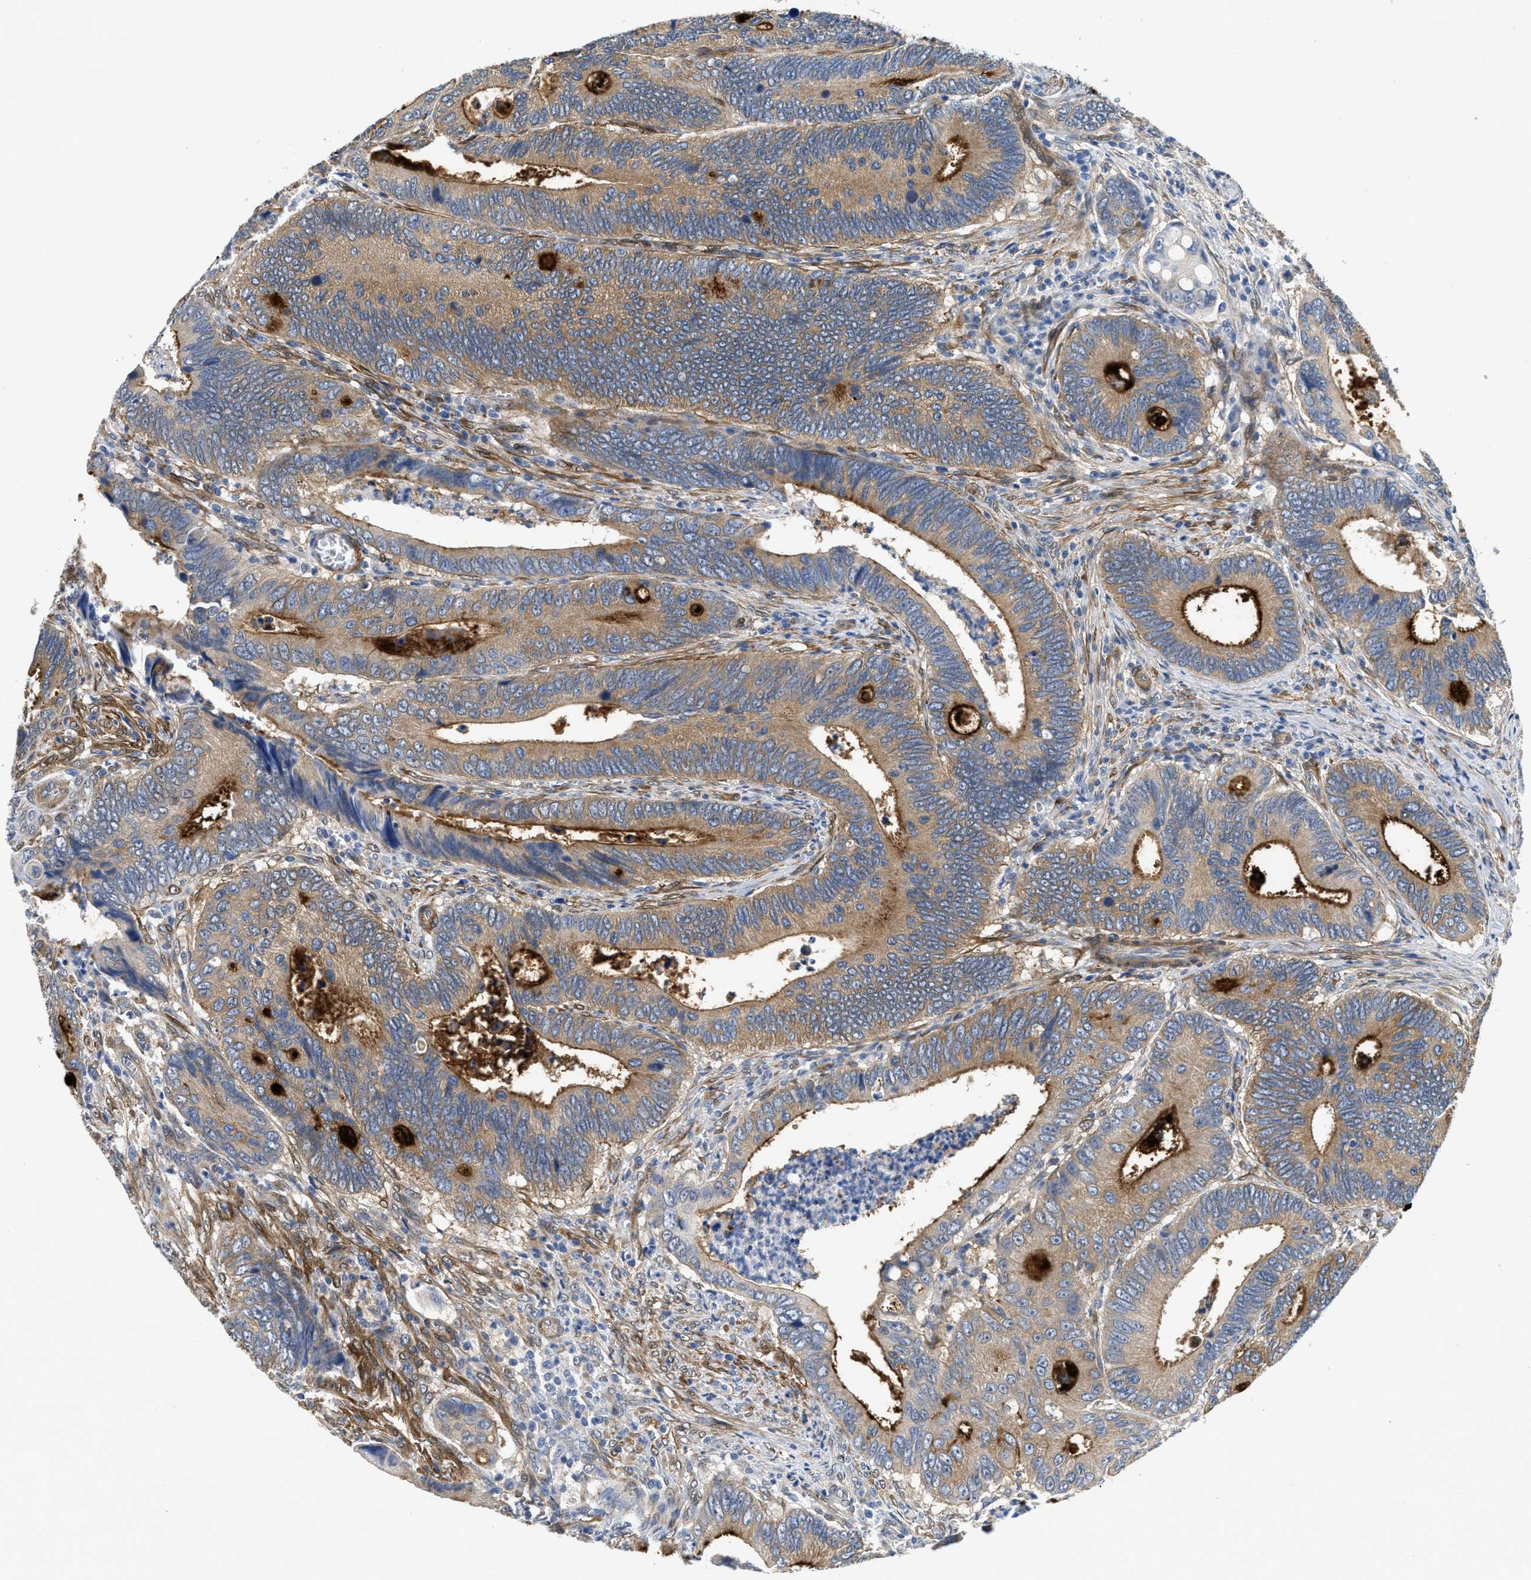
{"staining": {"intensity": "moderate", "quantity": ">75%", "location": "cytoplasmic/membranous"}, "tissue": "colorectal cancer", "cell_type": "Tumor cells", "image_type": "cancer", "snomed": [{"axis": "morphology", "description": "Inflammation, NOS"}, {"axis": "morphology", "description": "Adenocarcinoma, NOS"}, {"axis": "topography", "description": "Colon"}], "caption": "DAB immunohistochemical staining of human adenocarcinoma (colorectal) exhibits moderate cytoplasmic/membranous protein positivity in about >75% of tumor cells.", "gene": "RAPH1", "patient": {"sex": "male", "age": 72}}